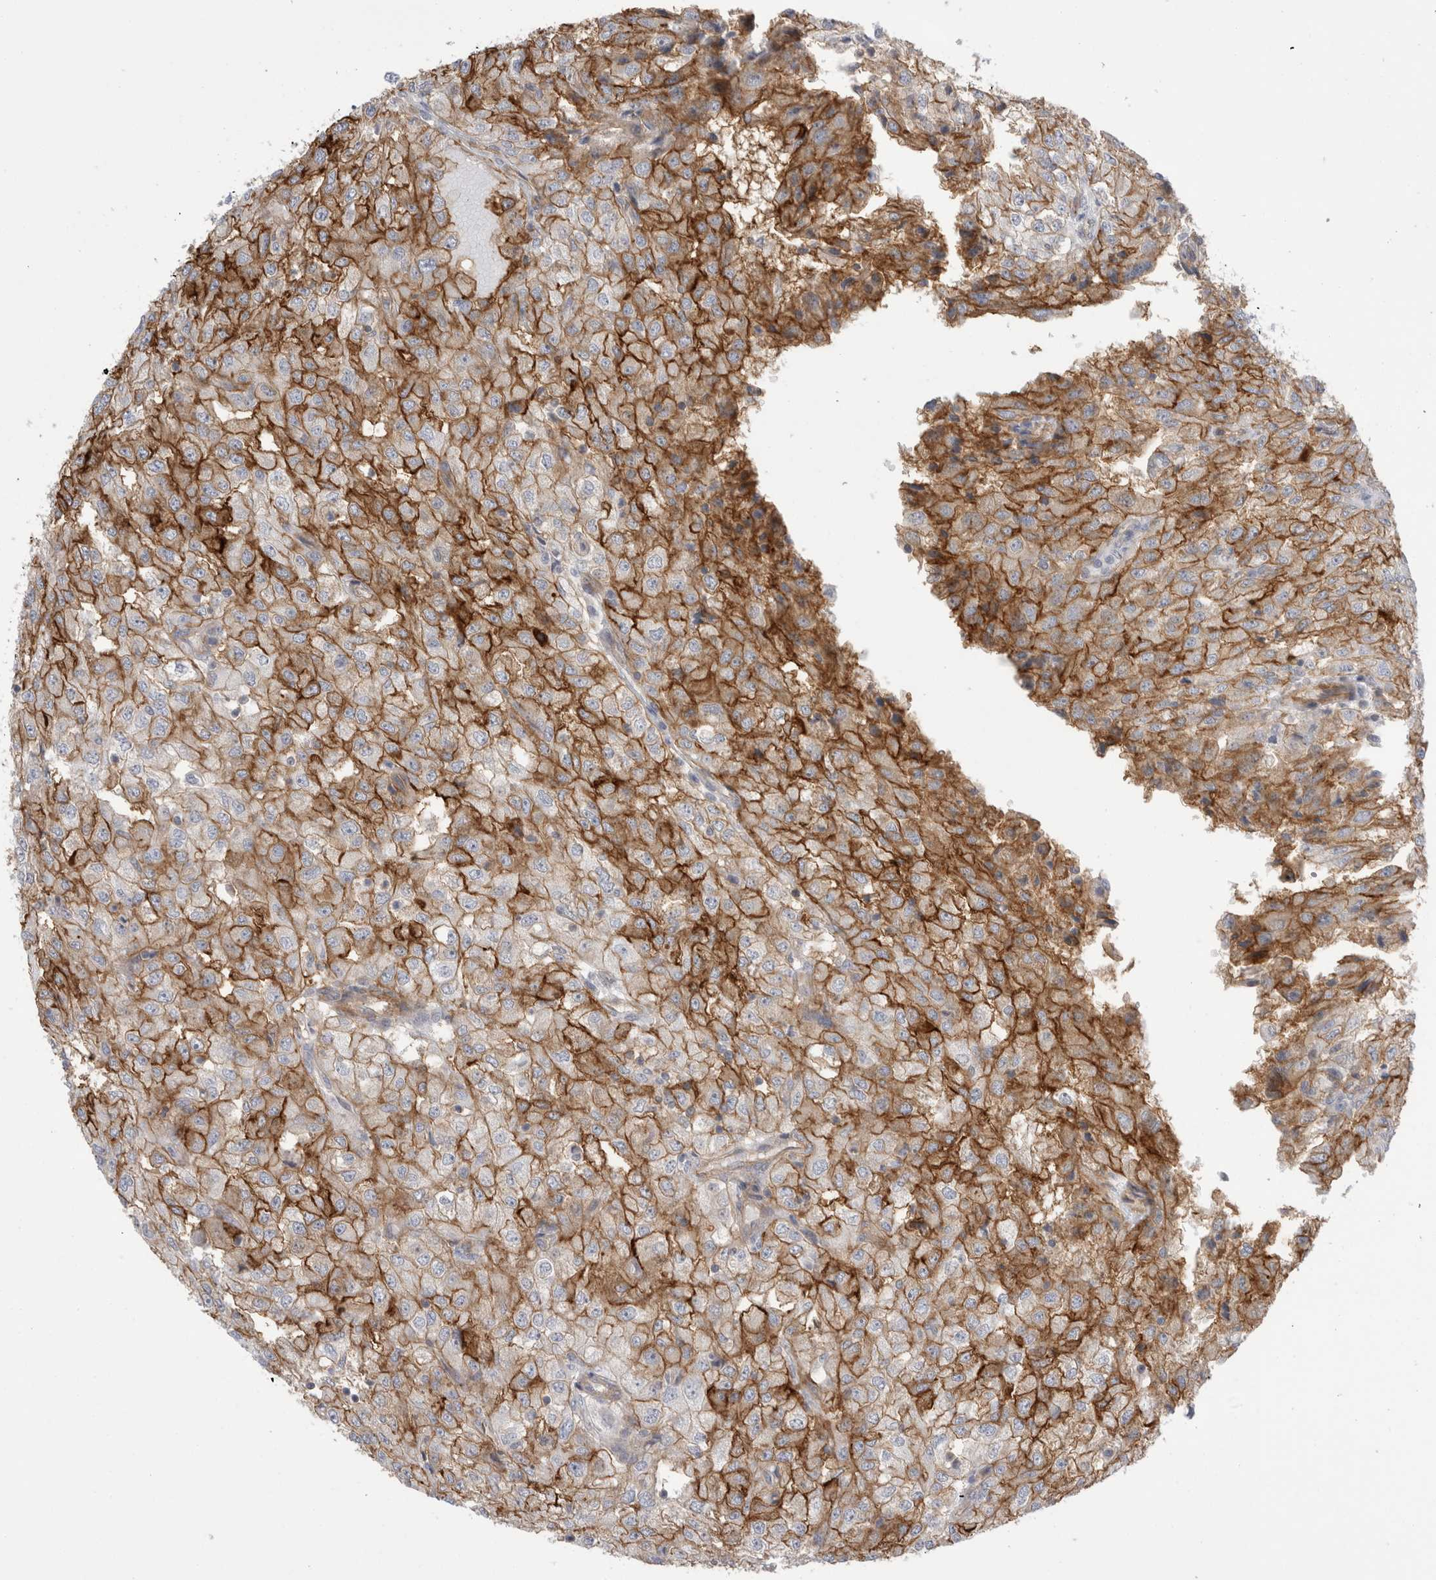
{"staining": {"intensity": "moderate", "quantity": ">75%", "location": "cytoplasmic/membranous"}, "tissue": "renal cancer", "cell_type": "Tumor cells", "image_type": "cancer", "snomed": [{"axis": "morphology", "description": "Adenocarcinoma, NOS"}, {"axis": "topography", "description": "Kidney"}], "caption": "Renal cancer (adenocarcinoma) was stained to show a protein in brown. There is medium levels of moderate cytoplasmic/membranous expression in about >75% of tumor cells.", "gene": "VANGL1", "patient": {"sex": "female", "age": 54}}